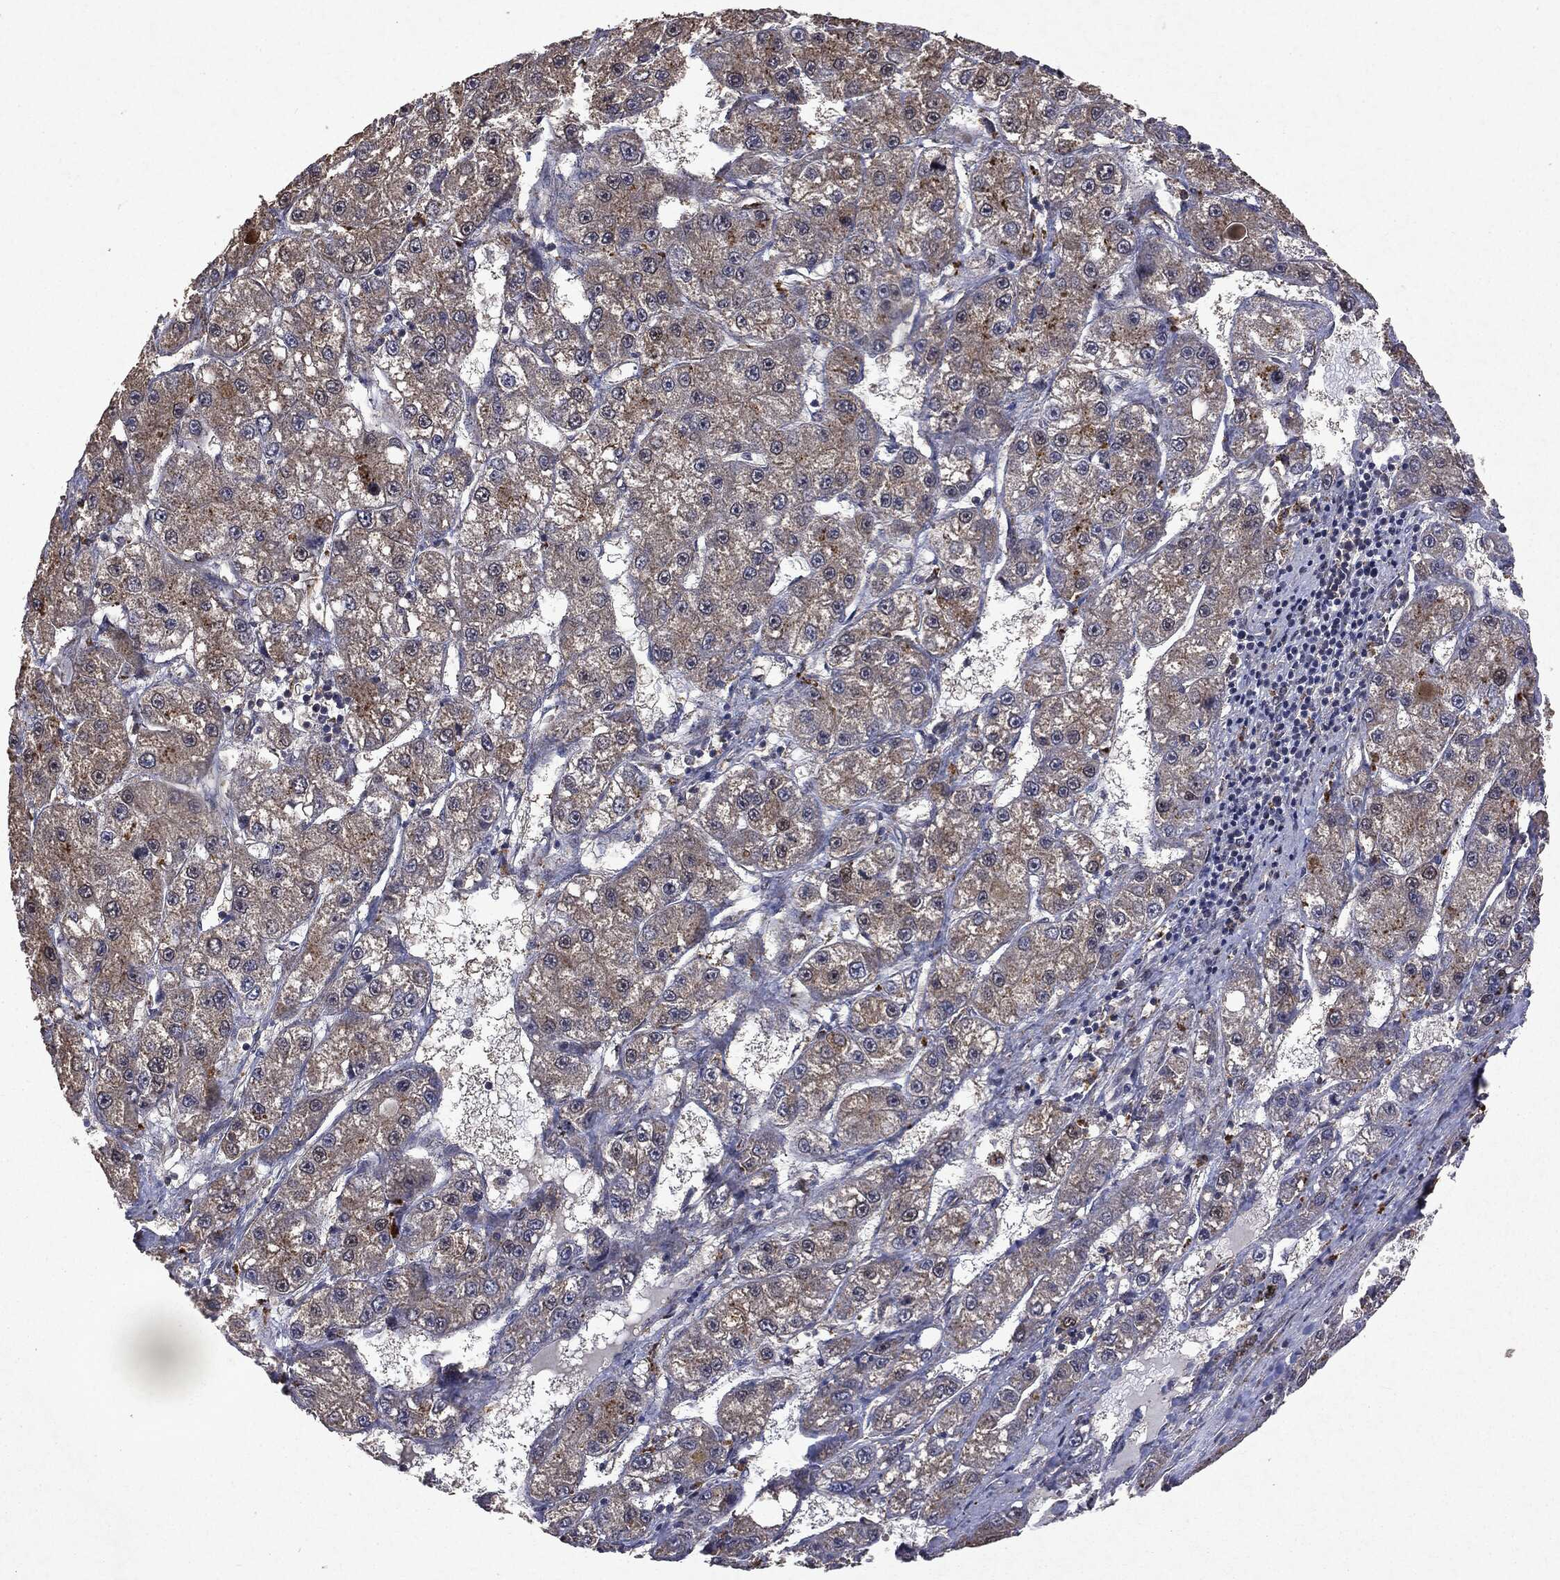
{"staining": {"intensity": "weak", "quantity": "<25%", "location": "cytoplasmic/membranous"}, "tissue": "liver cancer", "cell_type": "Tumor cells", "image_type": "cancer", "snomed": [{"axis": "morphology", "description": "Carcinoma, Hepatocellular, NOS"}, {"axis": "topography", "description": "Liver"}], "caption": "This is an immunohistochemistry (IHC) image of liver cancer. There is no positivity in tumor cells.", "gene": "PTEN", "patient": {"sex": "female", "age": 65}}